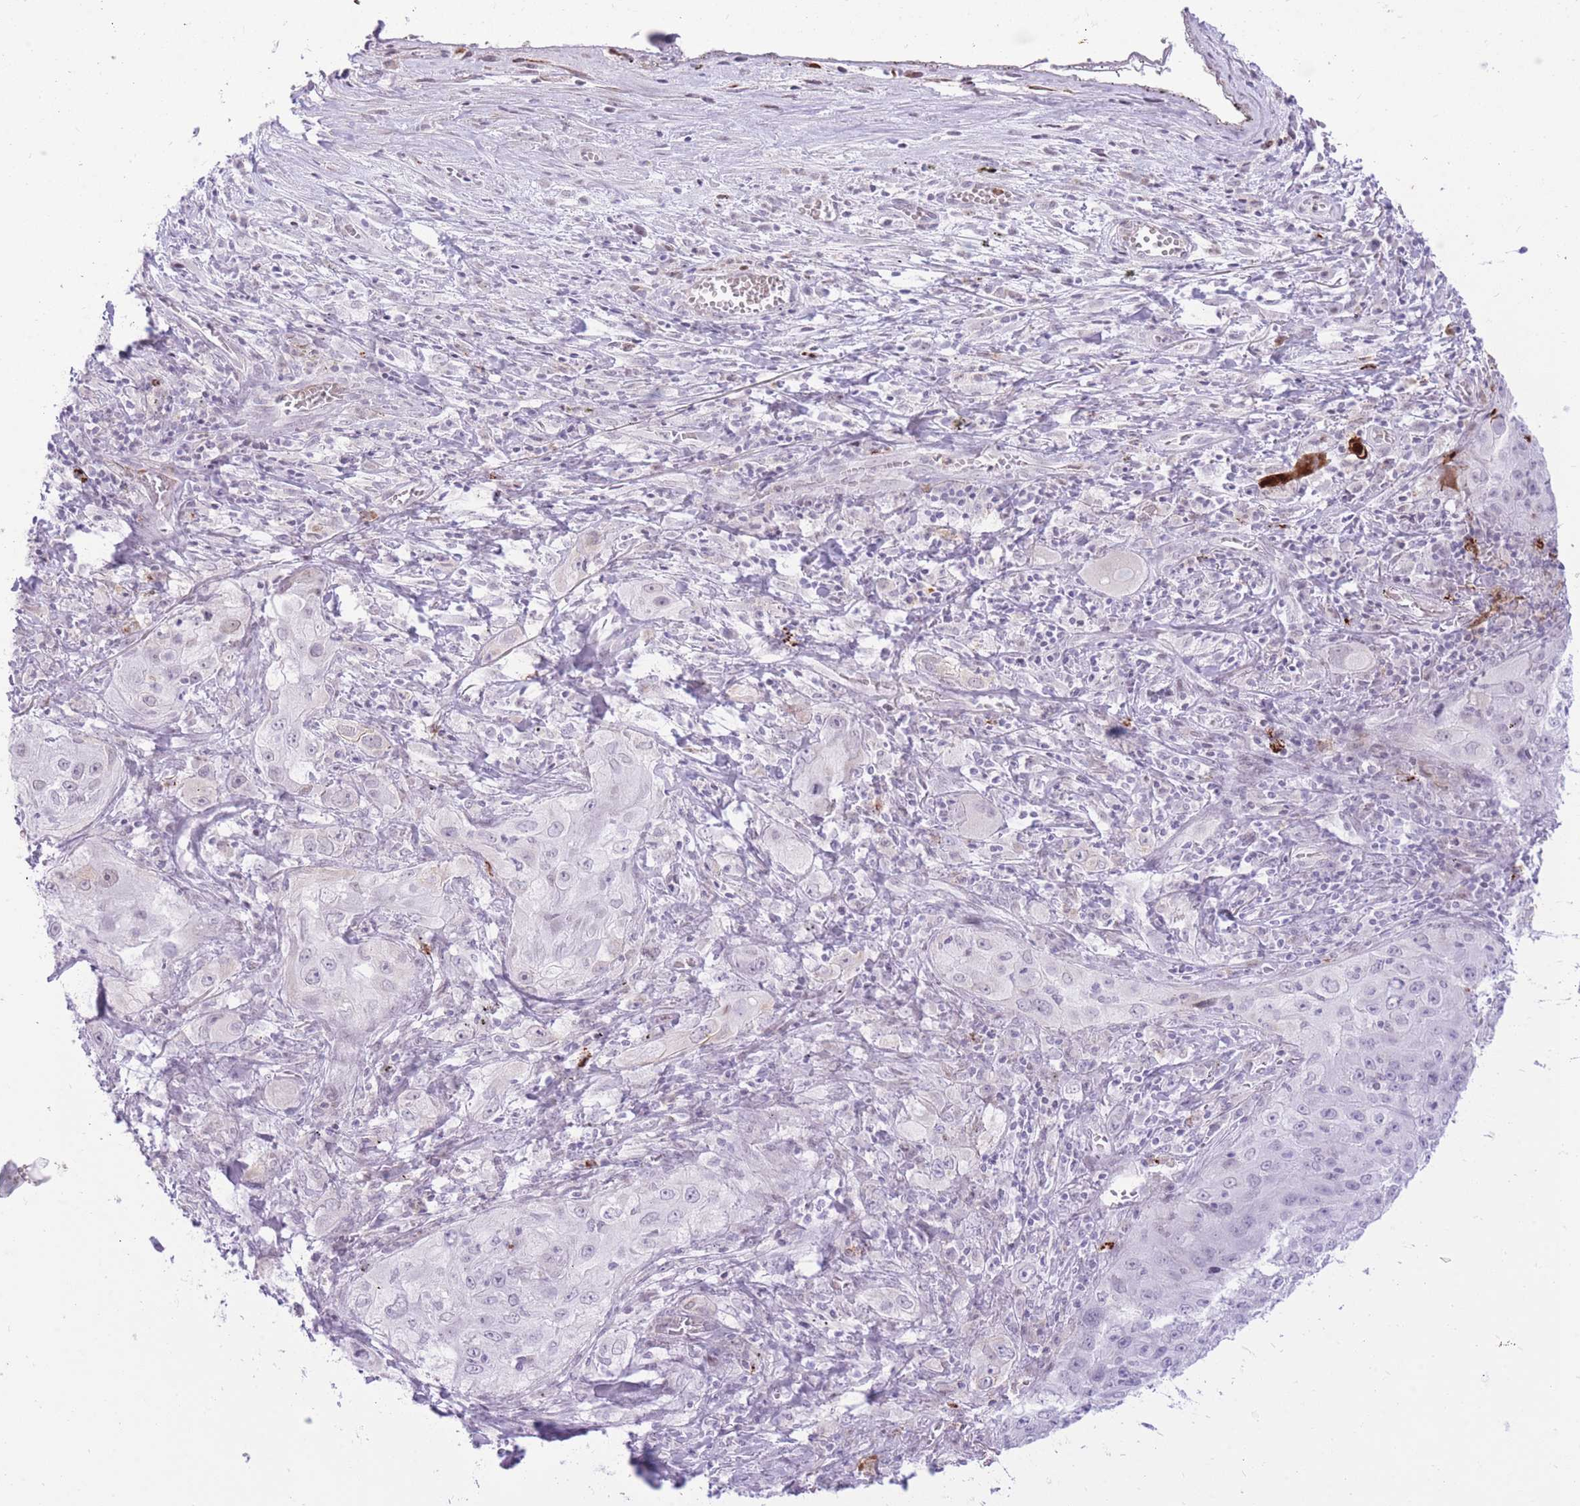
{"staining": {"intensity": "negative", "quantity": "none", "location": "none"}, "tissue": "lung cancer", "cell_type": "Tumor cells", "image_type": "cancer", "snomed": [{"axis": "morphology", "description": "Squamous cell carcinoma, NOS"}, {"axis": "topography", "description": "Lung"}], "caption": "An image of lung squamous cell carcinoma stained for a protein displays no brown staining in tumor cells.", "gene": "MEIS3", "patient": {"sex": "female", "age": 69}}